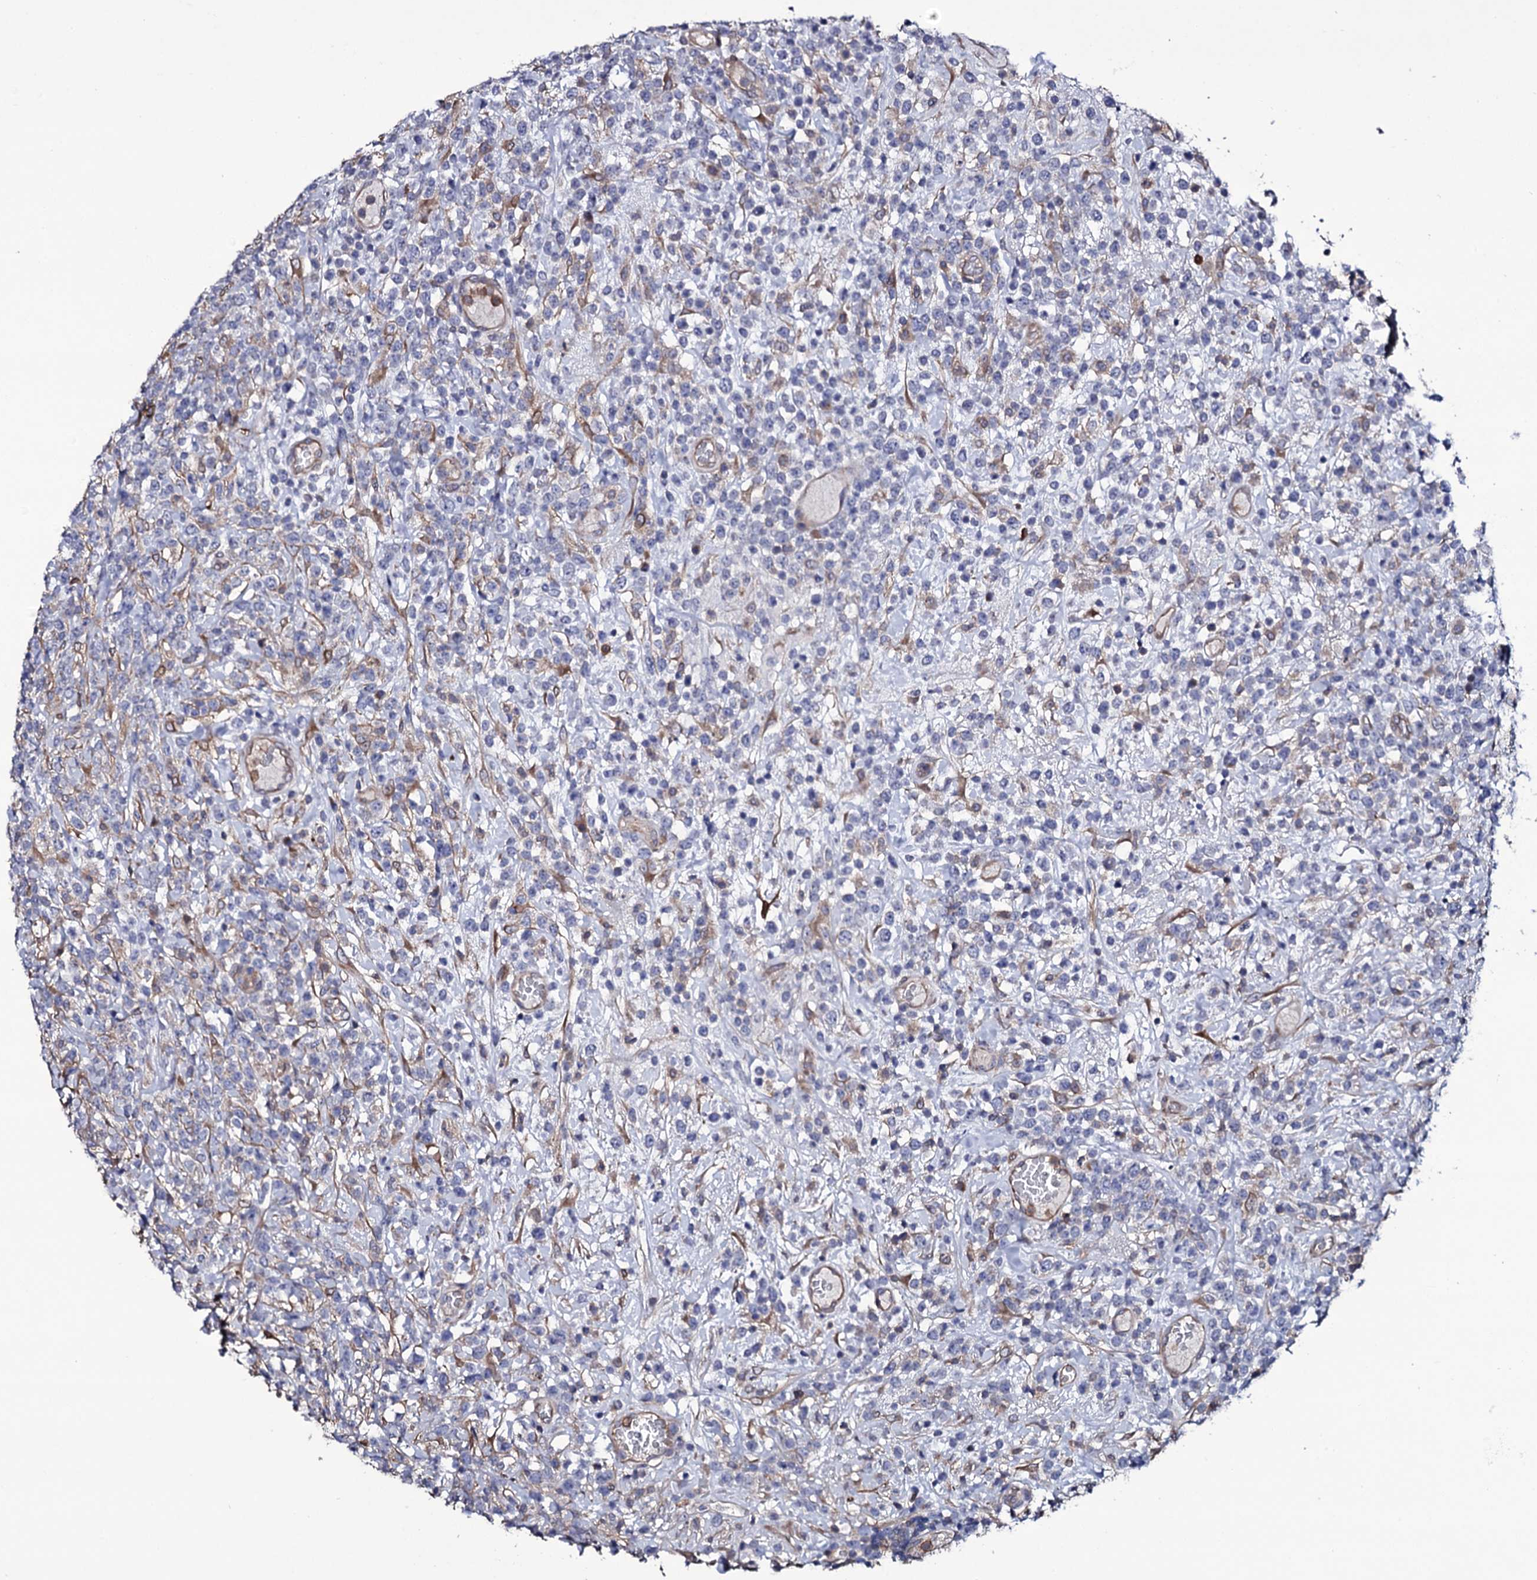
{"staining": {"intensity": "negative", "quantity": "none", "location": "none"}, "tissue": "lymphoma", "cell_type": "Tumor cells", "image_type": "cancer", "snomed": [{"axis": "morphology", "description": "Malignant lymphoma, non-Hodgkin's type, High grade"}, {"axis": "topography", "description": "Colon"}], "caption": "Tumor cells are negative for protein expression in human high-grade malignant lymphoma, non-Hodgkin's type. (DAB (3,3'-diaminobenzidine) immunohistochemistry (IHC) with hematoxylin counter stain).", "gene": "TTC23", "patient": {"sex": "female", "age": 53}}